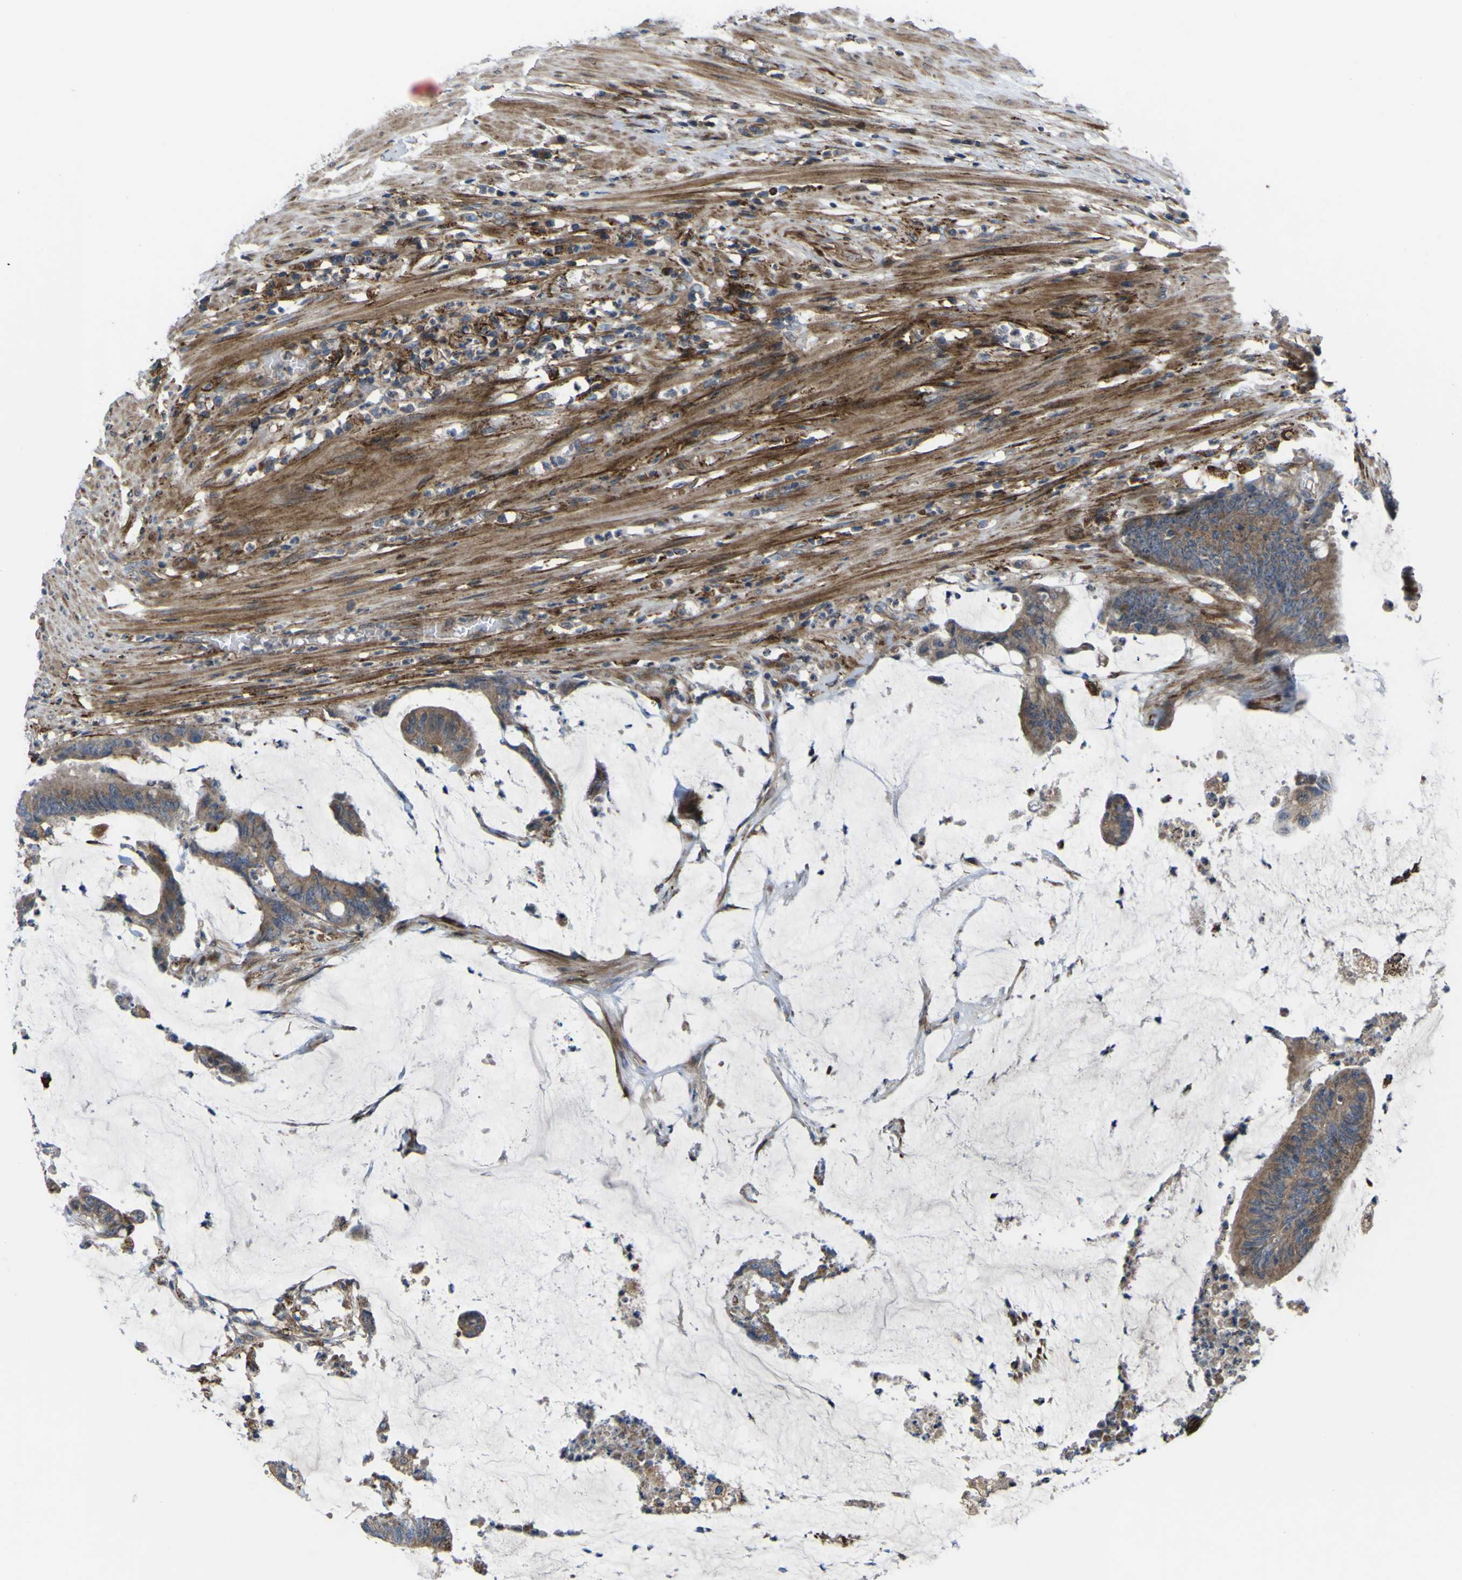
{"staining": {"intensity": "moderate", "quantity": ">75%", "location": "cytoplasmic/membranous"}, "tissue": "colorectal cancer", "cell_type": "Tumor cells", "image_type": "cancer", "snomed": [{"axis": "morphology", "description": "Adenocarcinoma, NOS"}, {"axis": "topography", "description": "Rectum"}], "caption": "IHC of human adenocarcinoma (colorectal) exhibits medium levels of moderate cytoplasmic/membranous positivity in about >75% of tumor cells. Immunohistochemistry (ihc) stains the protein of interest in brown and the nuclei are stained blue.", "gene": "GPLD1", "patient": {"sex": "female", "age": 66}}